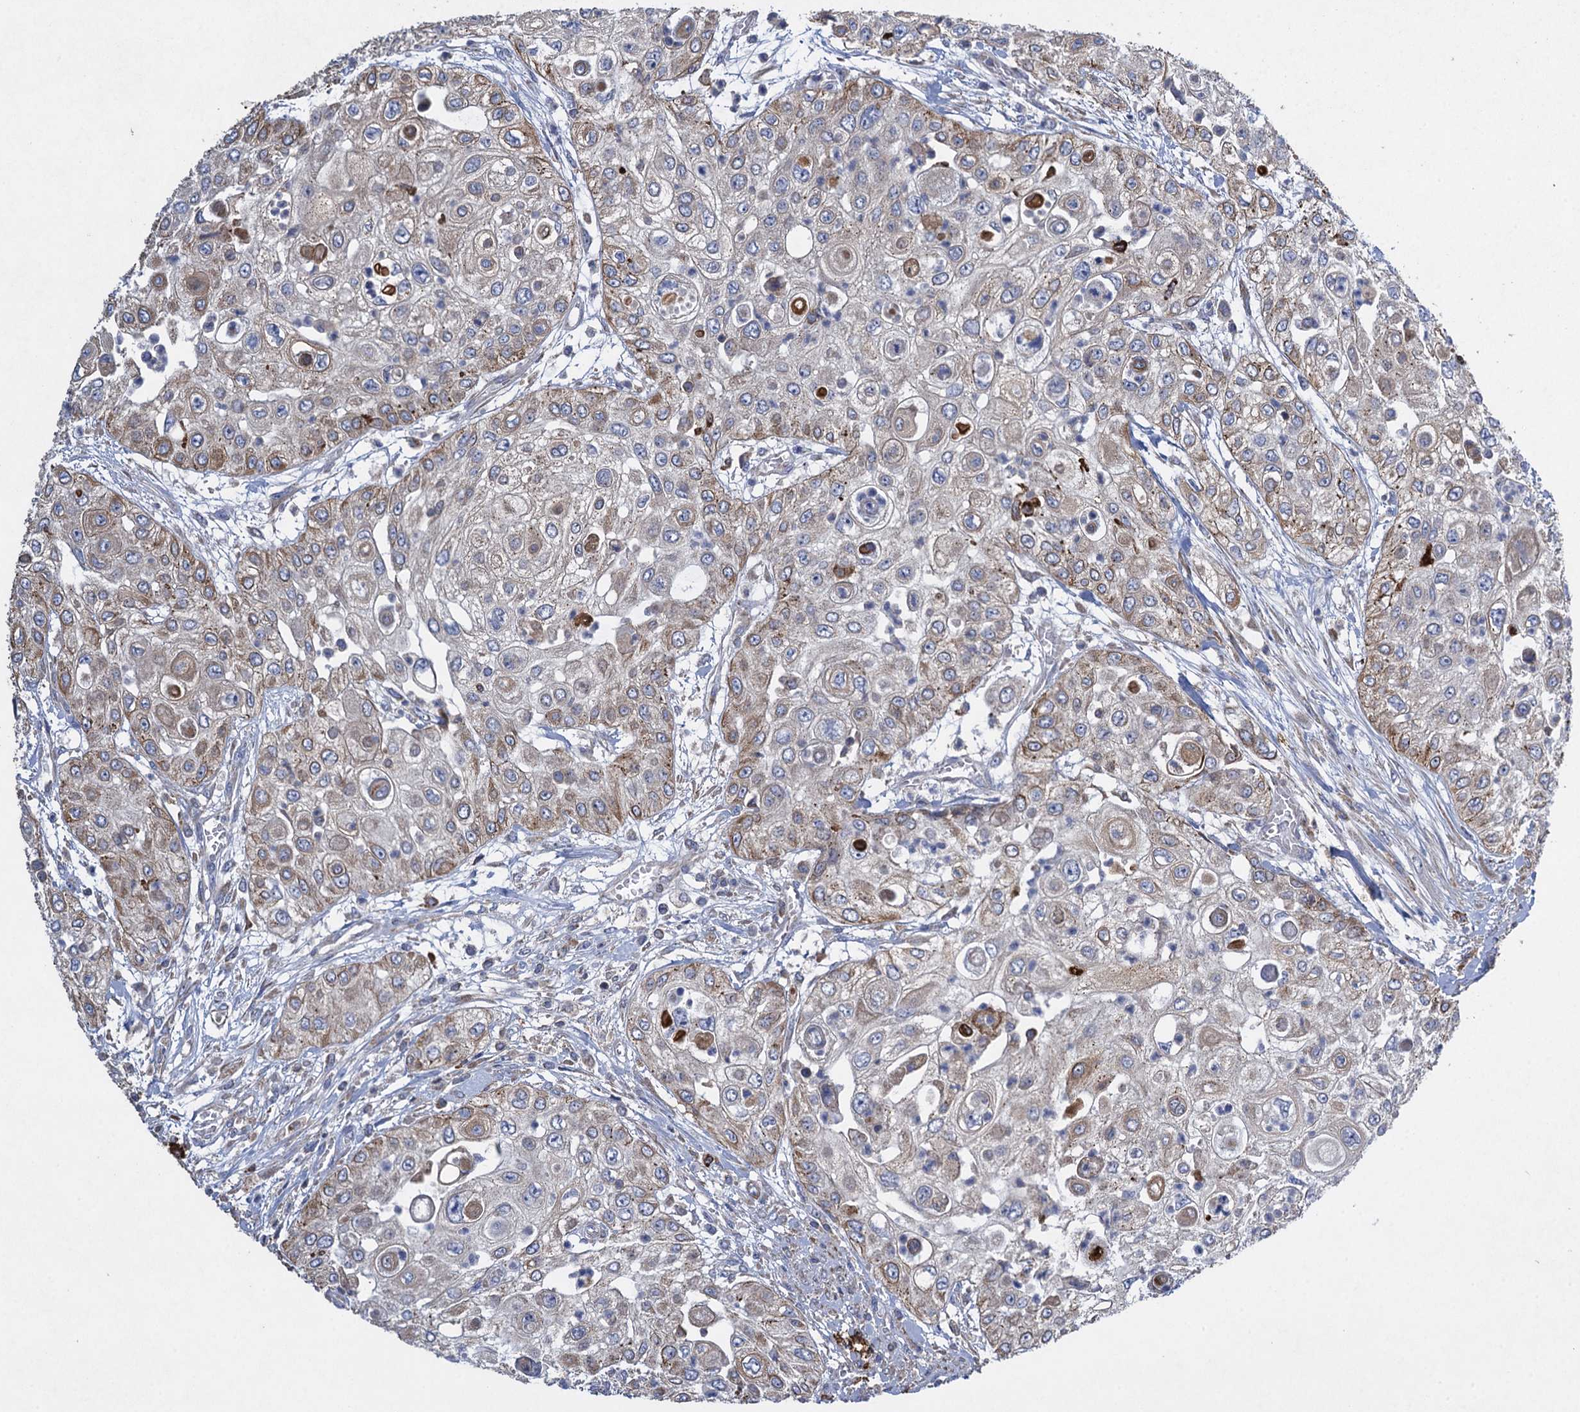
{"staining": {"intensity": "weak", "quantity": "25%-75%", "location": "cytoplasmic/membranous"}, "tissue": "urothelial cancer", "cell_type": "Tumor cells", "image_type": "cancer", "snomed": [{"axis": "morphology", "description": "Urothelial carcinoma, High grade"}, {"axis": "topography", "description": "Urinary bladder"}], "caption": "The immunohistochemical stain labels weak cytoplasmic/membranous expression in tumor cells of urothelial cancer tissue.", "gene": "TXNDC11", "patient": {"sex": "female", "age": 79}}